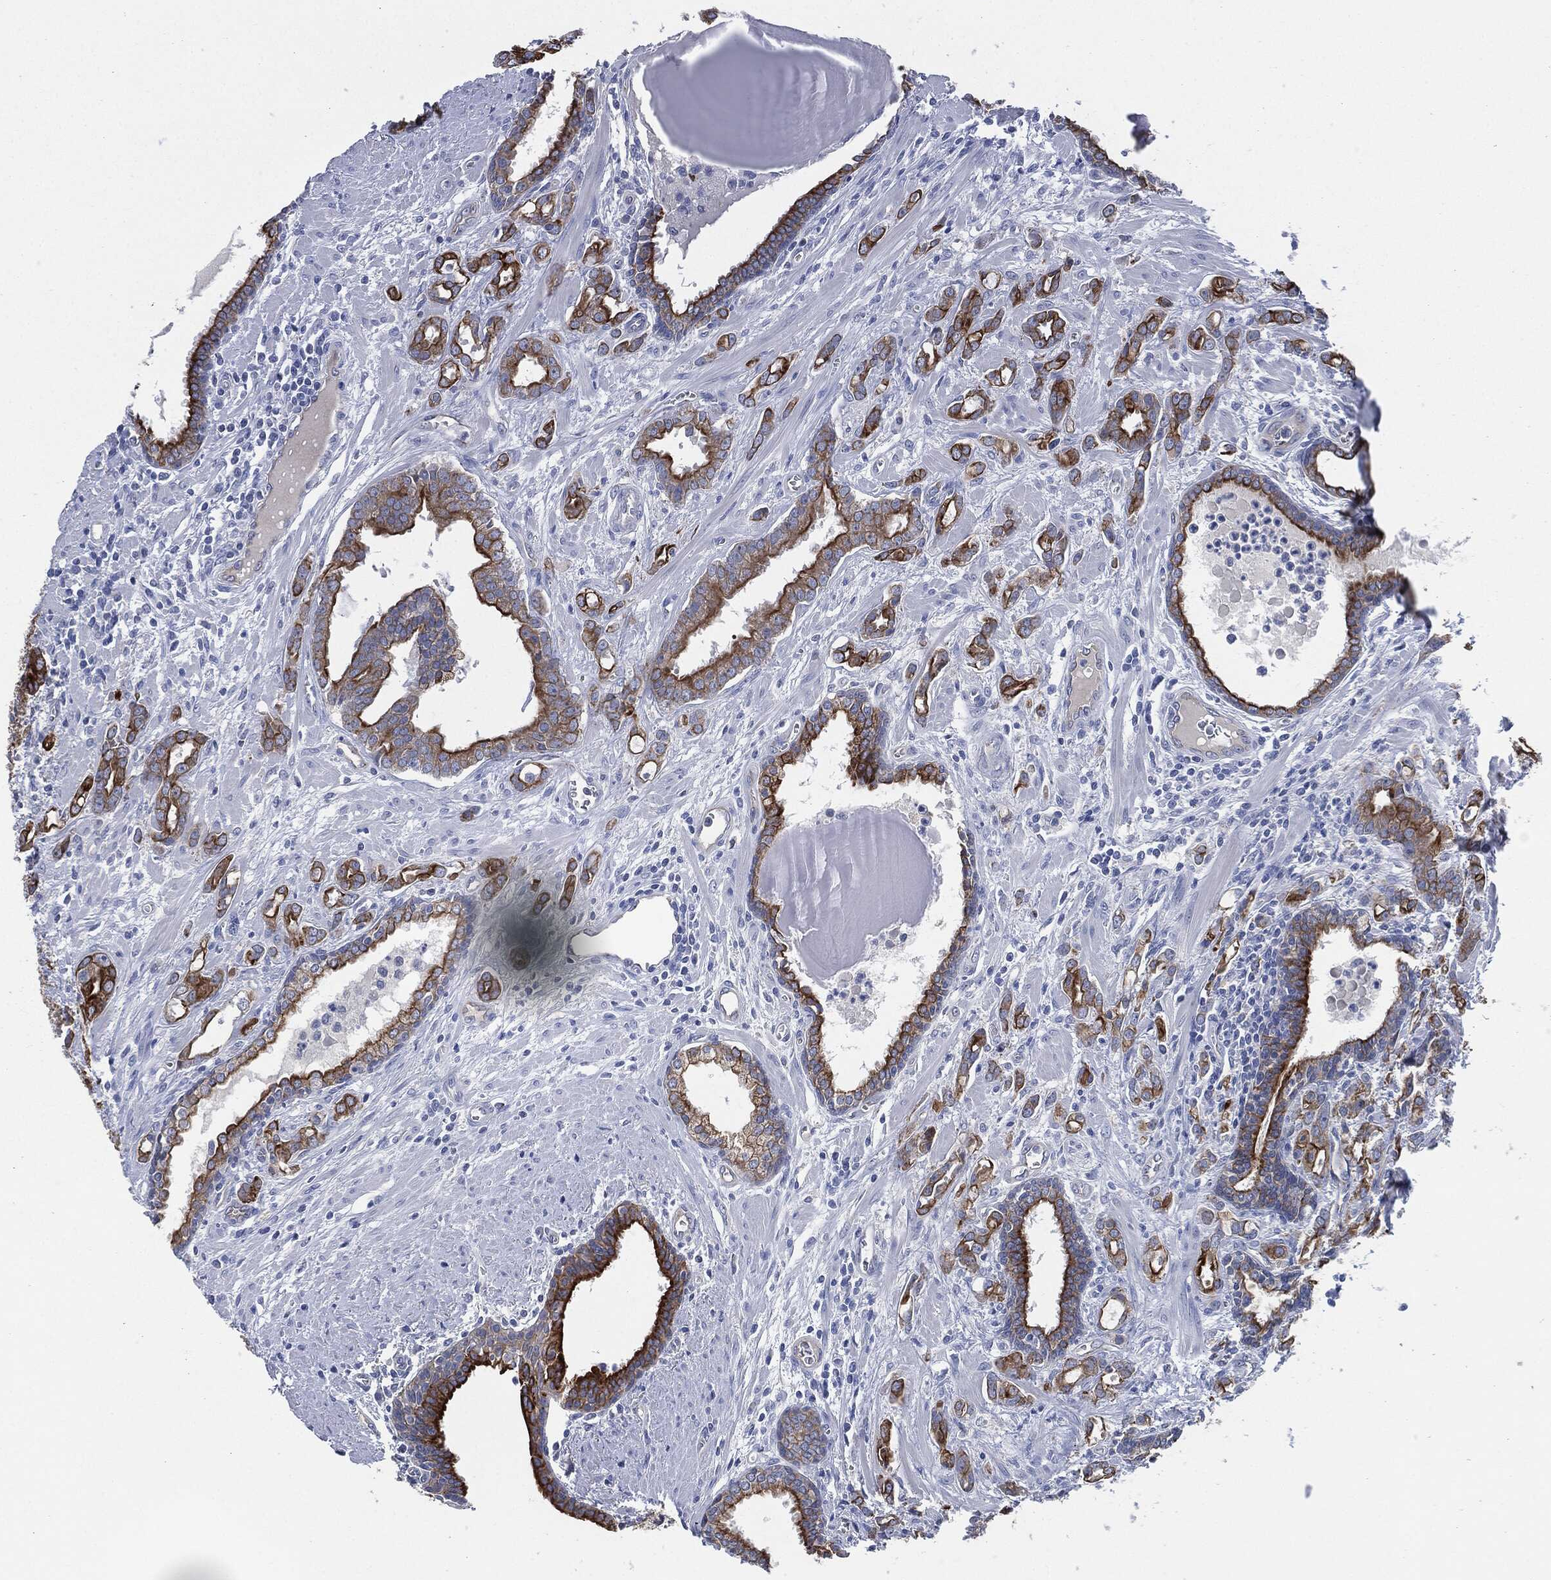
{"staining": {"intensity": "strong", "quantity": "<25%", "location": "cytoplasmic/membranous"}, "tissue": "prostate cancer", "cell_type": "Tumor cells", "image_type": "cancer", "snomed": [{"axis": "morphology", "description": "Adenocarcinoma, NOS"}, {"axis": "topography", "description": "Prostate"}], "caption": "Strong cytoplasmic/membranous expression for a protein is appreciated in approximately <25% of tumor cells of prostate cancer using immunohistochemistry.", "gene": "SHROOM2", "patient": {"sex": "male", "age": 57}}